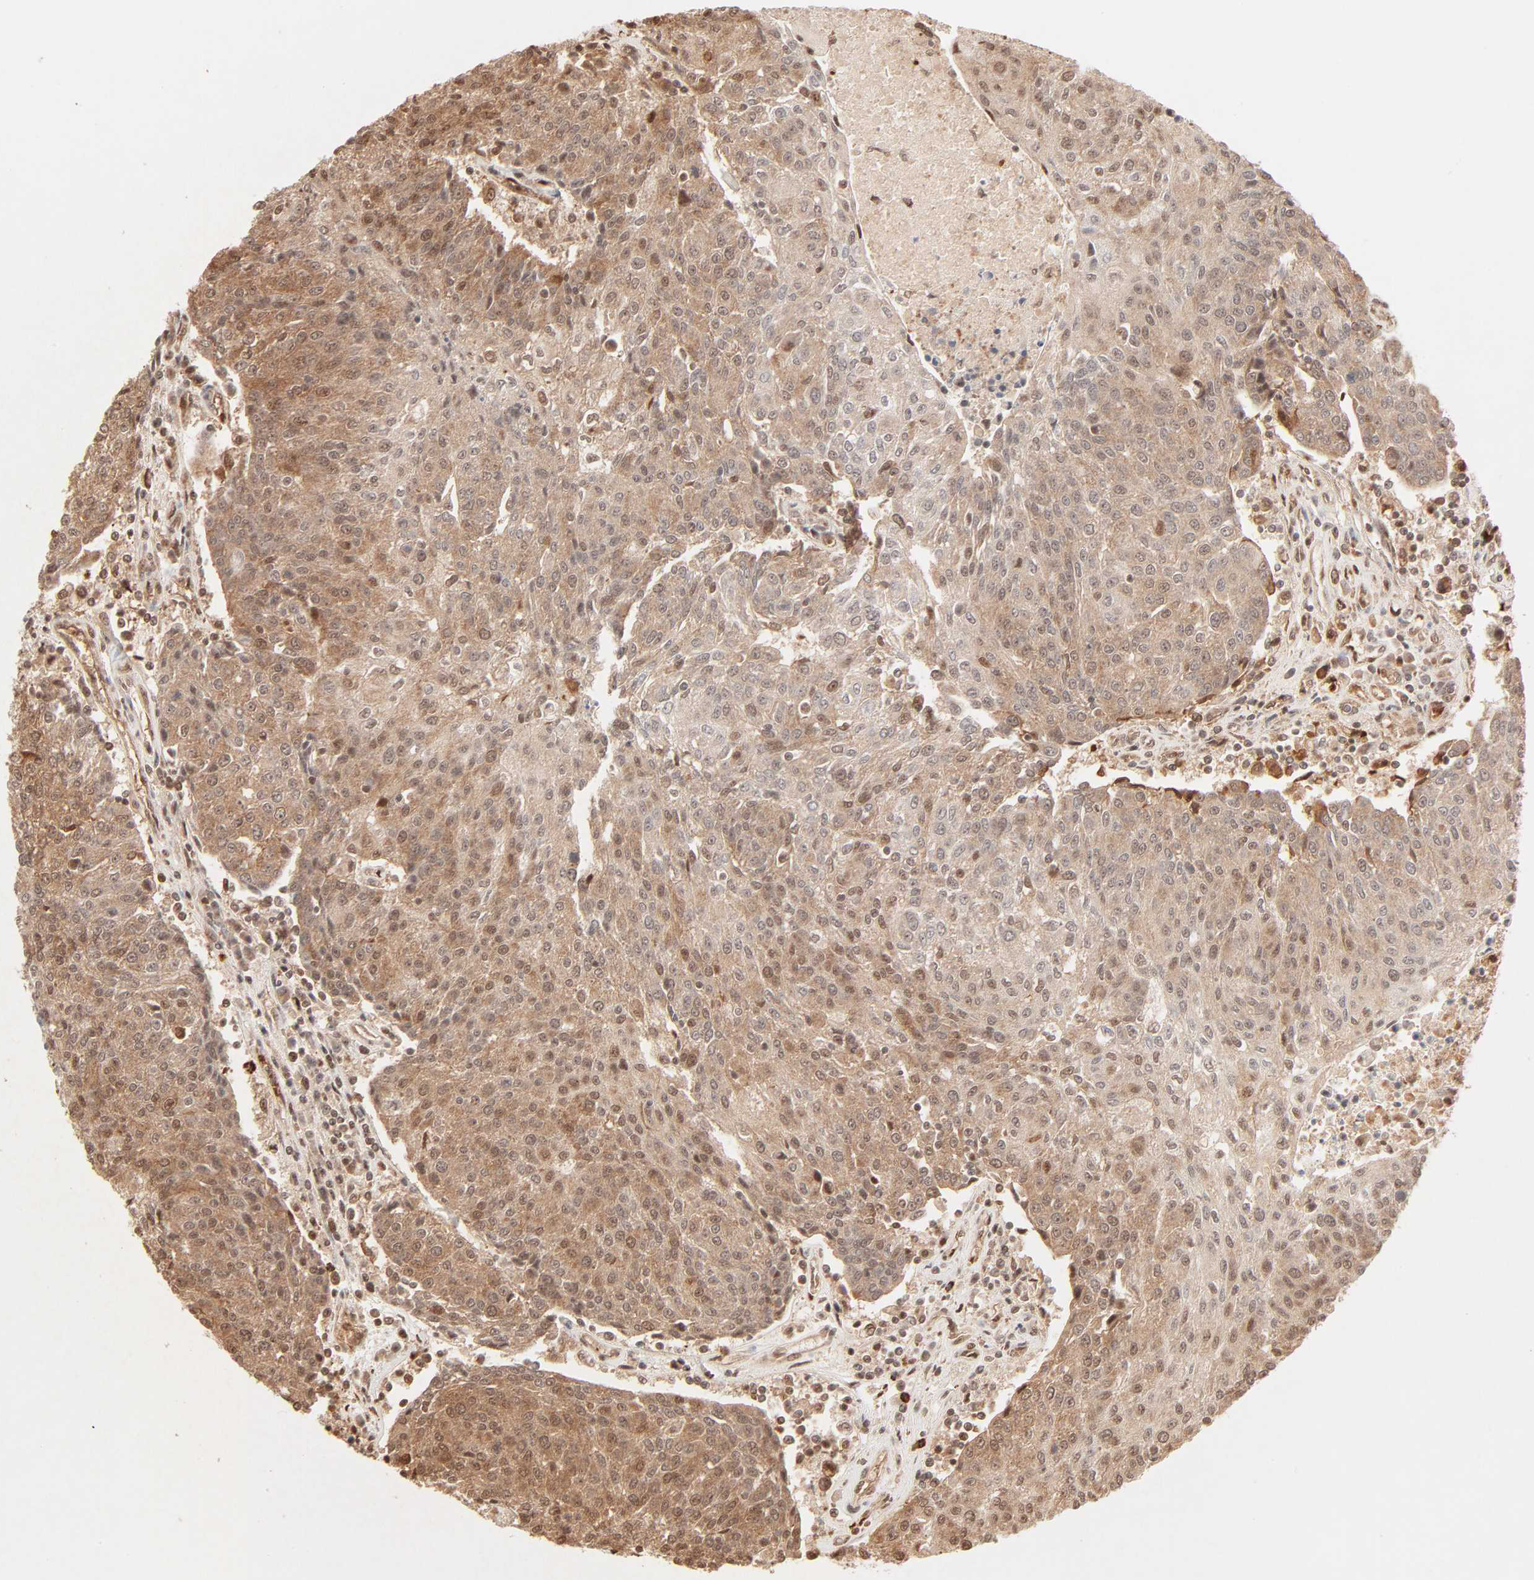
{"staining": {"intensity": "strong", "quantity": ">75%", "location": "cytoplasmic/membranous,nuclear"}, "tissue": "urothelial cancer", "cell_type": "Tumor cells", "image_type": "cancer", "snomed": [{"axis": "morphology", "description": "Urothelial carcinoma, High grade"}, {"axis": "topography", "description": "Urinary bladder"}], "caption": "High-grade urothelial carcinoma tissue displays strong cytoplasmic/membranous and nuclear staining in approximately >75% of tumor cells, visualized by immunohistochemistry. The protein is stained brown, and the nuclei are stained in blue (DAB IHC with brightfield microscopy, high magnification).", "gene": "FAM50A", "patient": {"sex": "female", "age": 85}}